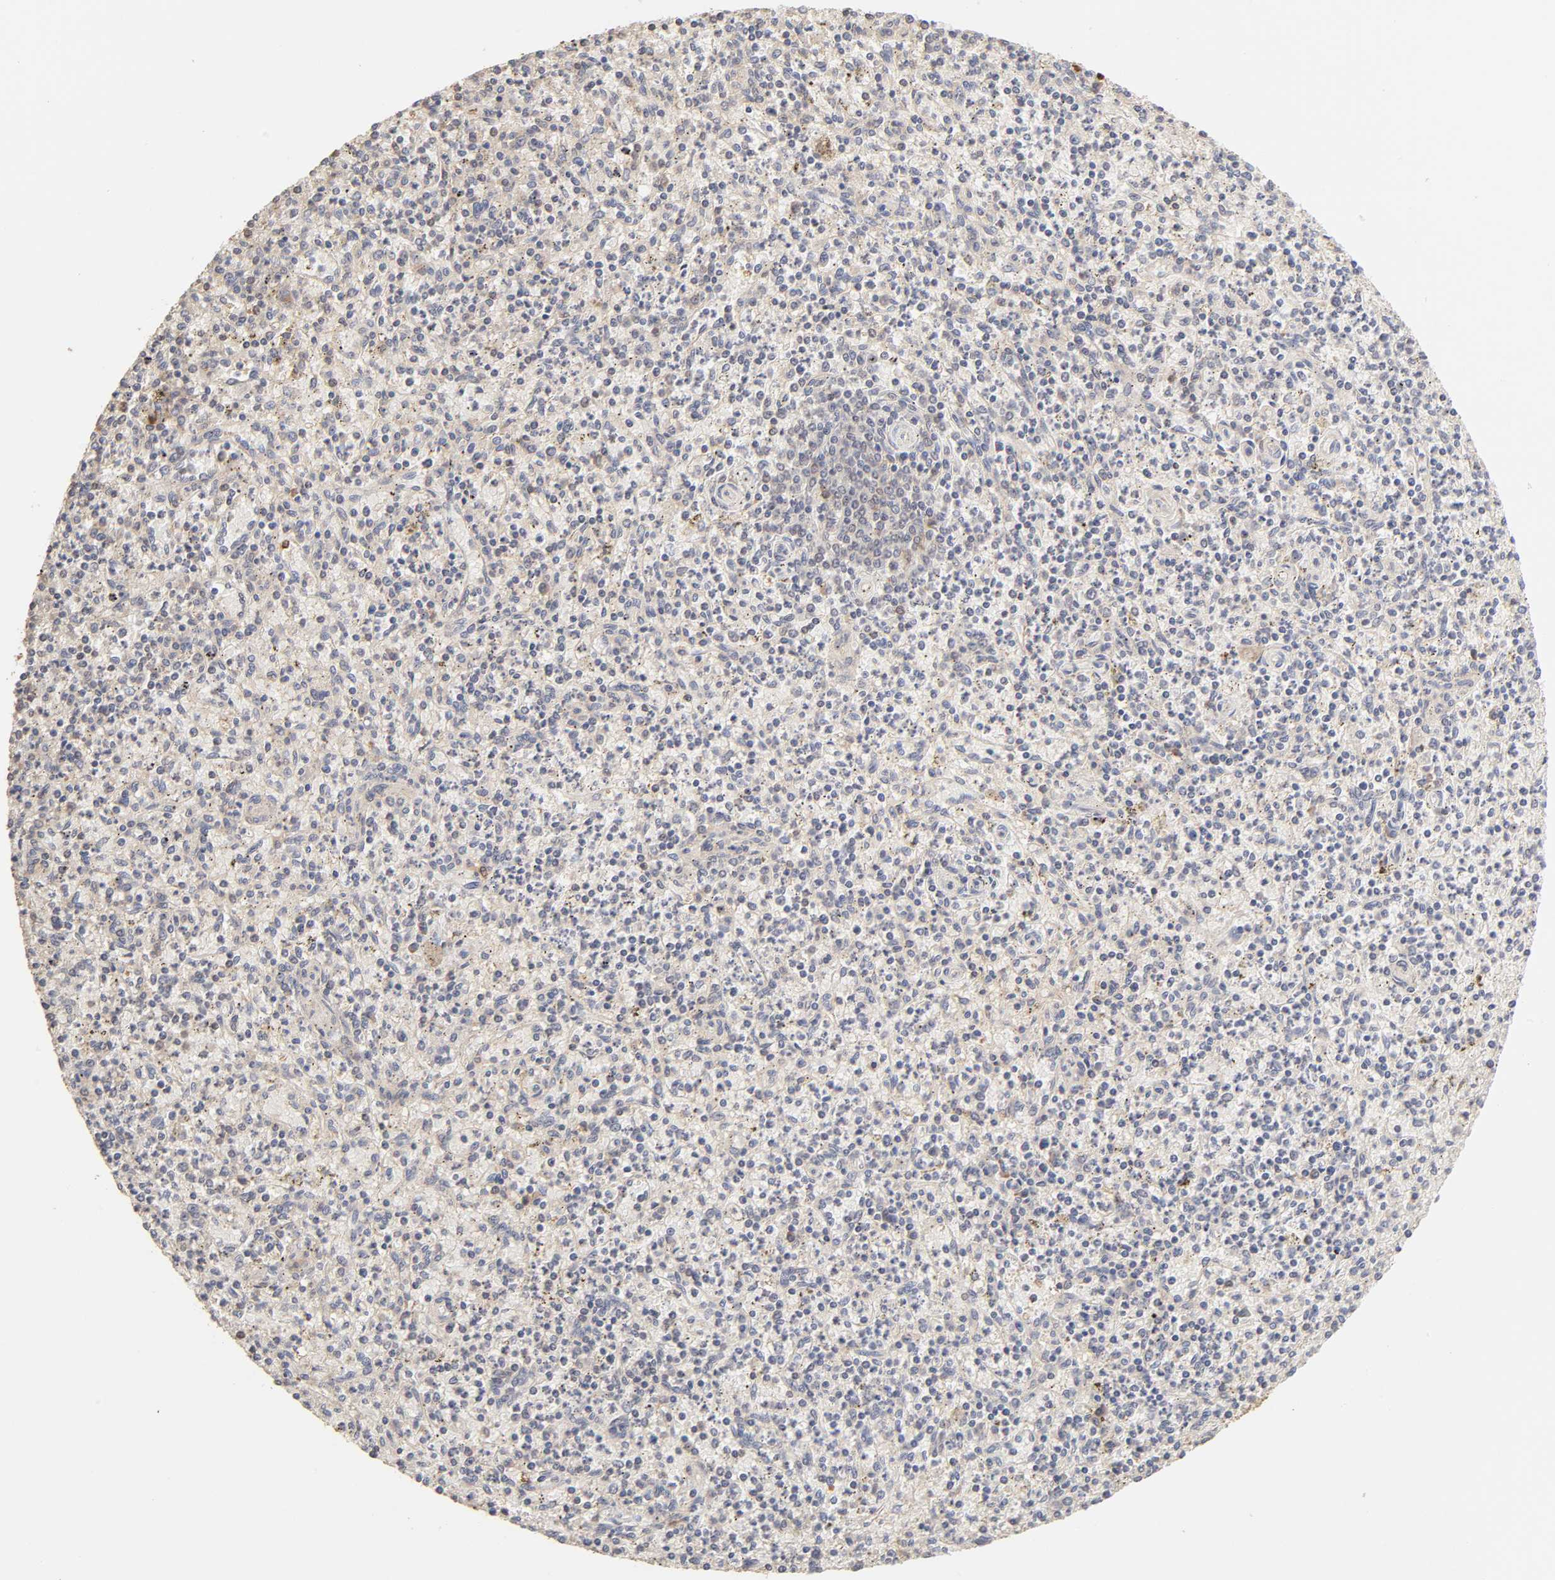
{"staining": {"intensity": "weak", "quantity": "<25%", "location": "cytoplasmic/membranous"}, "tissue": "spleen", "cell_type": "Cells in red pulp", "image_type": "normal", "snomed": [{"axis": "morphology", "description": "Normal tissue, NOS"}, {"axis": "topography", "description": "Spleen"}], "caption": "Immunohistochemical staining of unremarkable spleen demonstrates no significant expression in cells in red pulp.", "gene": "AP1G2", "patient": {"sex": "male", "age": 72}}